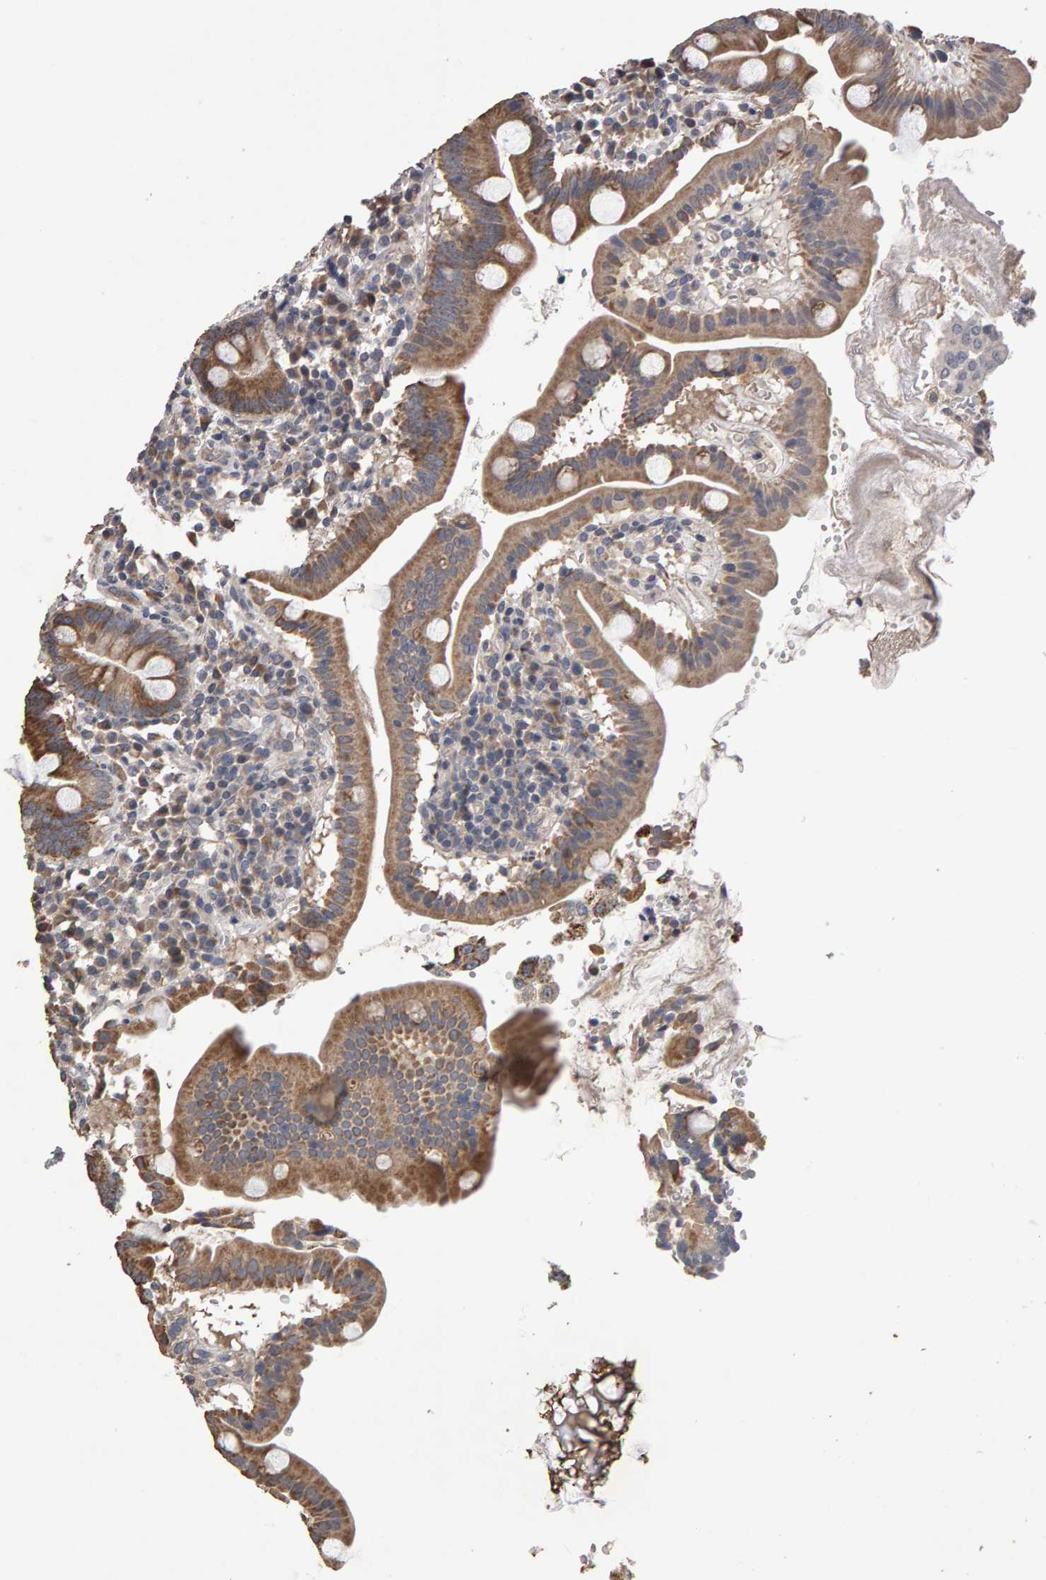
{"staining": {"intensity": "moderate", "quantity": ">75%", "location": "cytoplasmic/membranous"}, "tissue": "duodenum", "cell_type": "Glandular cells", "image_type": "normal", "snomed": [{"axis": "morphology", "description": "Normal tissue, NOS"}, {"axis": "topography", "description": "Duodenum"}], "caption": "Immunohistochemical staining of benign duodenum reveals medium levels of moderate cytoplasmic/membranous positivity in approximately >75% of glandular cells.", "gene": "COASY", "patient": {"sex": "male", "age": 50}}